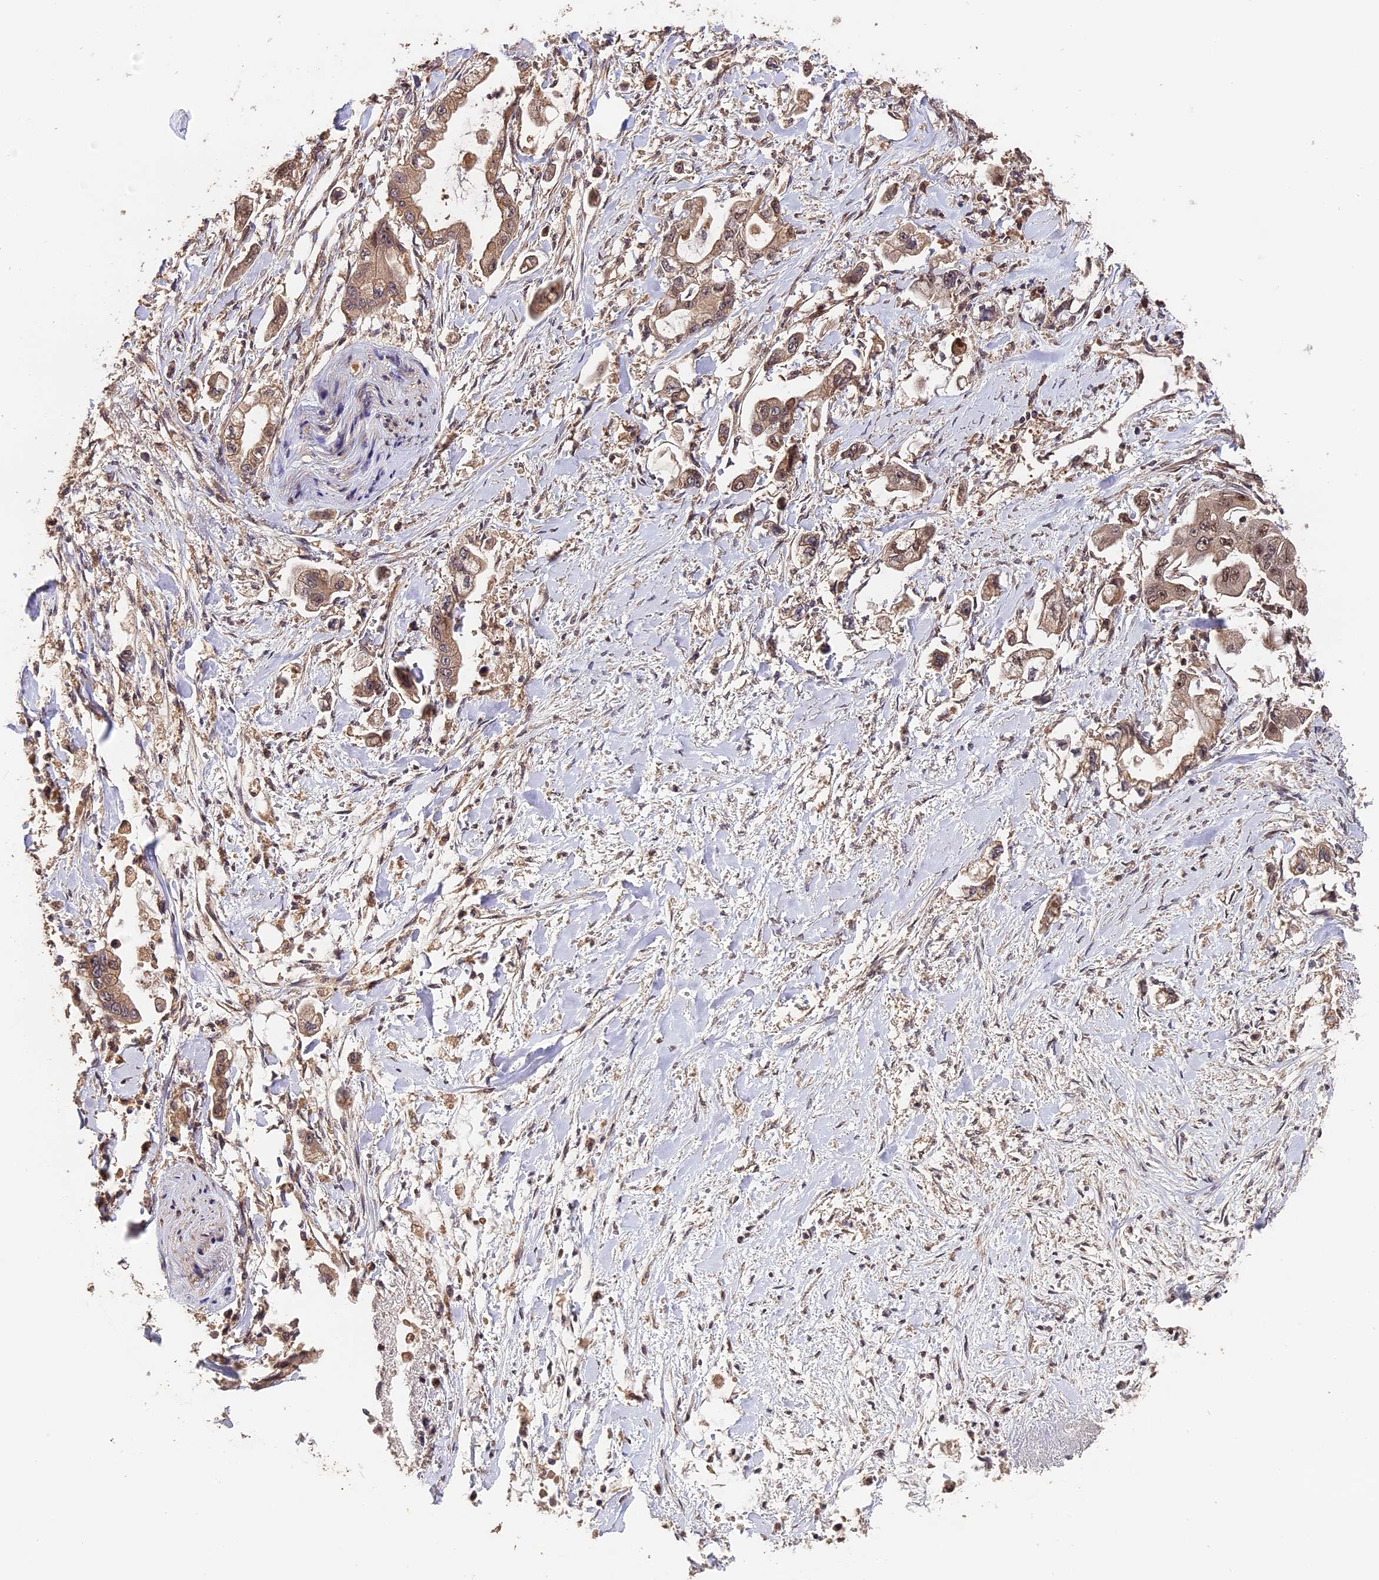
{"staining": {"intensity": "moderate", "quantity": ">75%", "location": "cytoplasmic/membranous,nuclear"}, "tissue": "stomach cancer", "cell_type": "Tumor cells", "image_type": "cancer", "snomed": [{"axis": "morphology", "description": "Adenocarcinoma, NOS"}, {"axis": "topography", "description": "Stomach"}], "caption": "A photomicrograph of human stomach cancer stained for a protein reveals moderate cytoplasmic/membranous and nuclear brown staining in tumor cells. Ihc stains the protein of interest in brown and the nuclei are stained blue.", "gene": "TRMT1", "patient": {"sex": "male", "age": 62}}